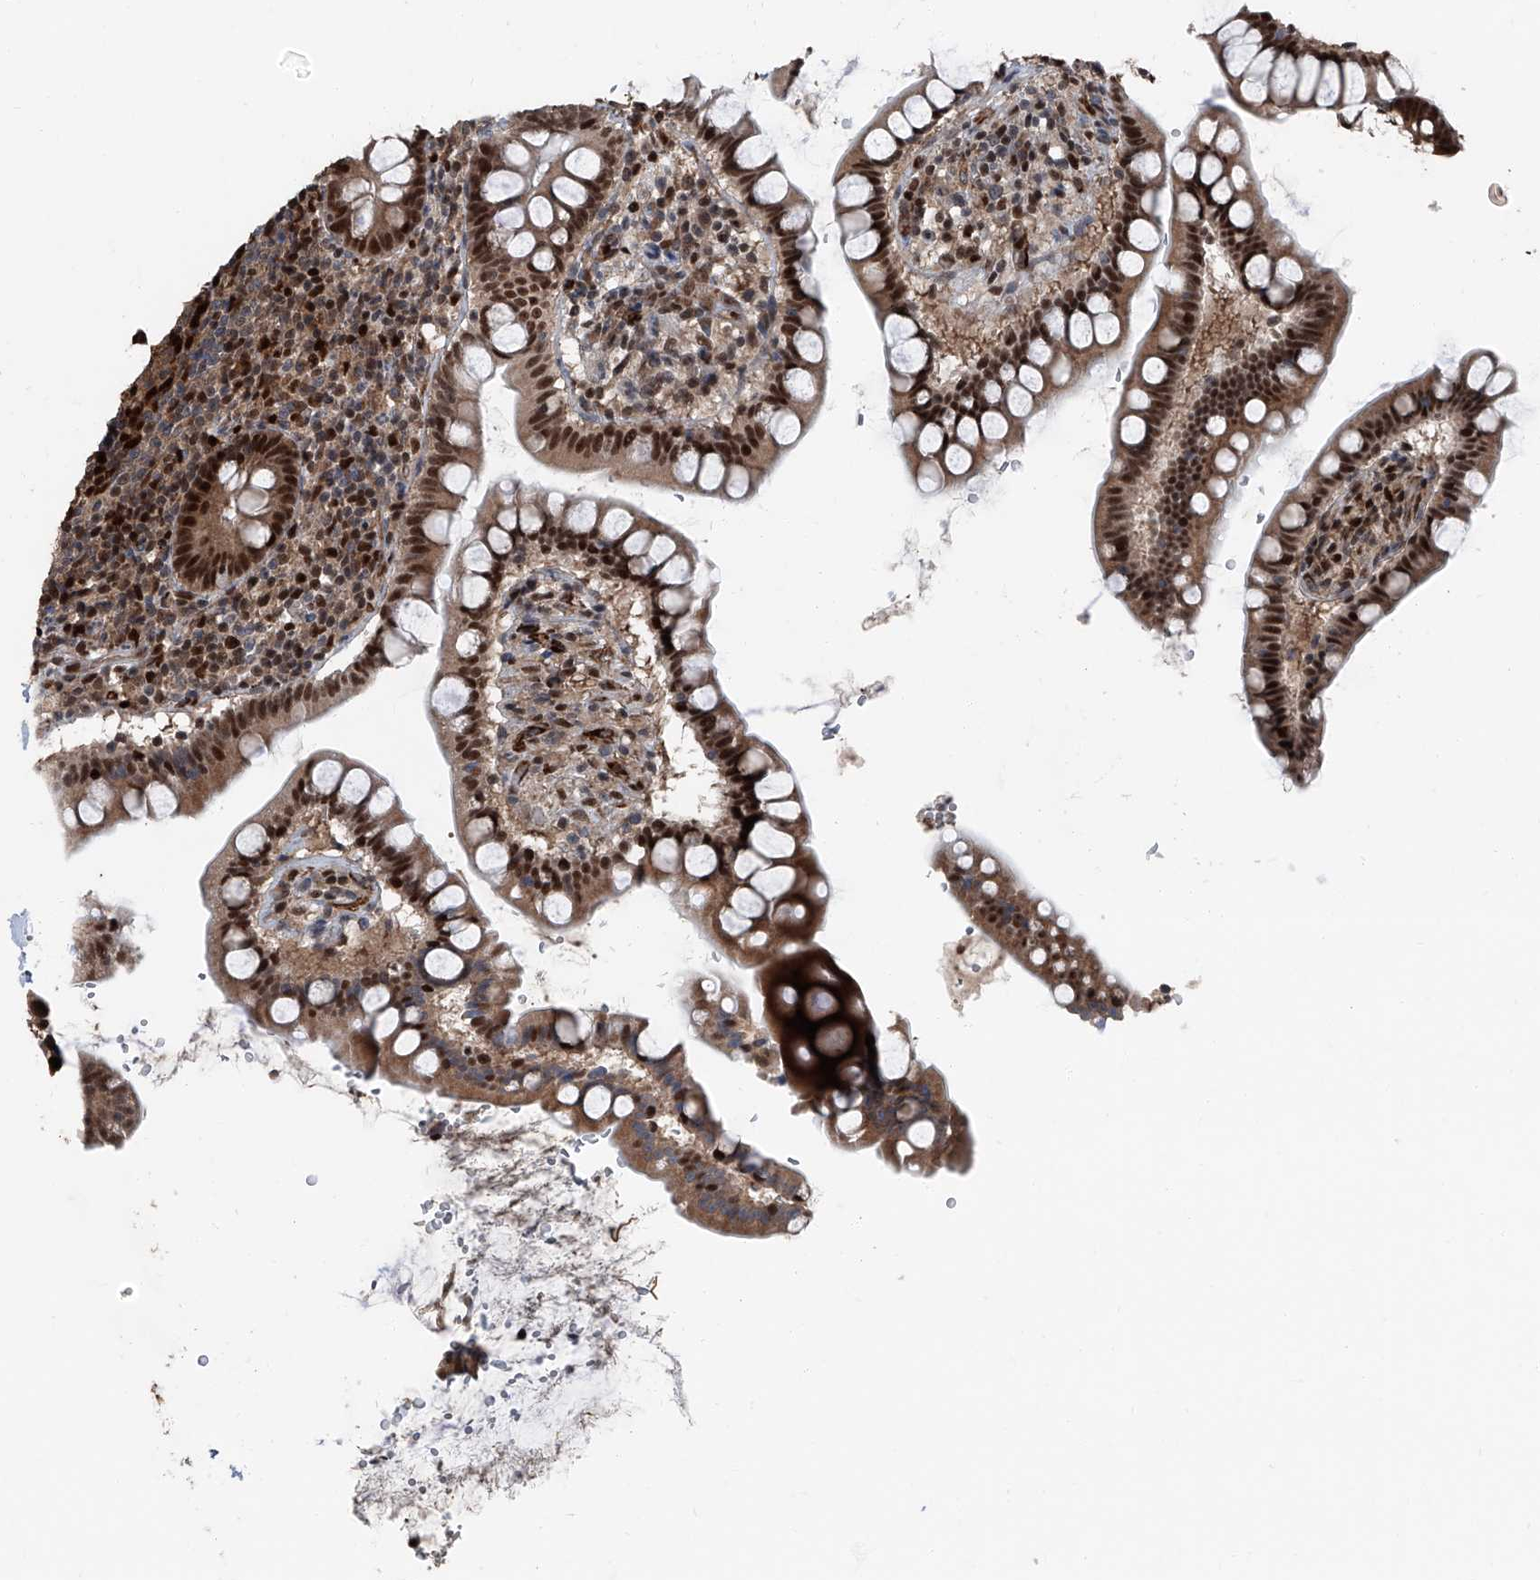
{"staining": {"intensity": "strong", "quantity": ">75%", "location": "cytoplasmic/membranous,nuclear"}, "tissue": "small intestine", "cell_type": "Glandular cells", "image_type": "normal", "snomed": [{"axis": "morphology", "description": "Normal tissue, NOS"}, {"axis": "topography", "description": "Small intestine"}], "caption": "Immunohistochemistry histopathology image of normal human small intestine stained for a protein (brown), which shows high levels of strong cytoplasmic/membranous,nuclear staining in about >75% of glandular cells.", "gene": "FKBP5", "patient": {"sex": "female", "age": 84}}